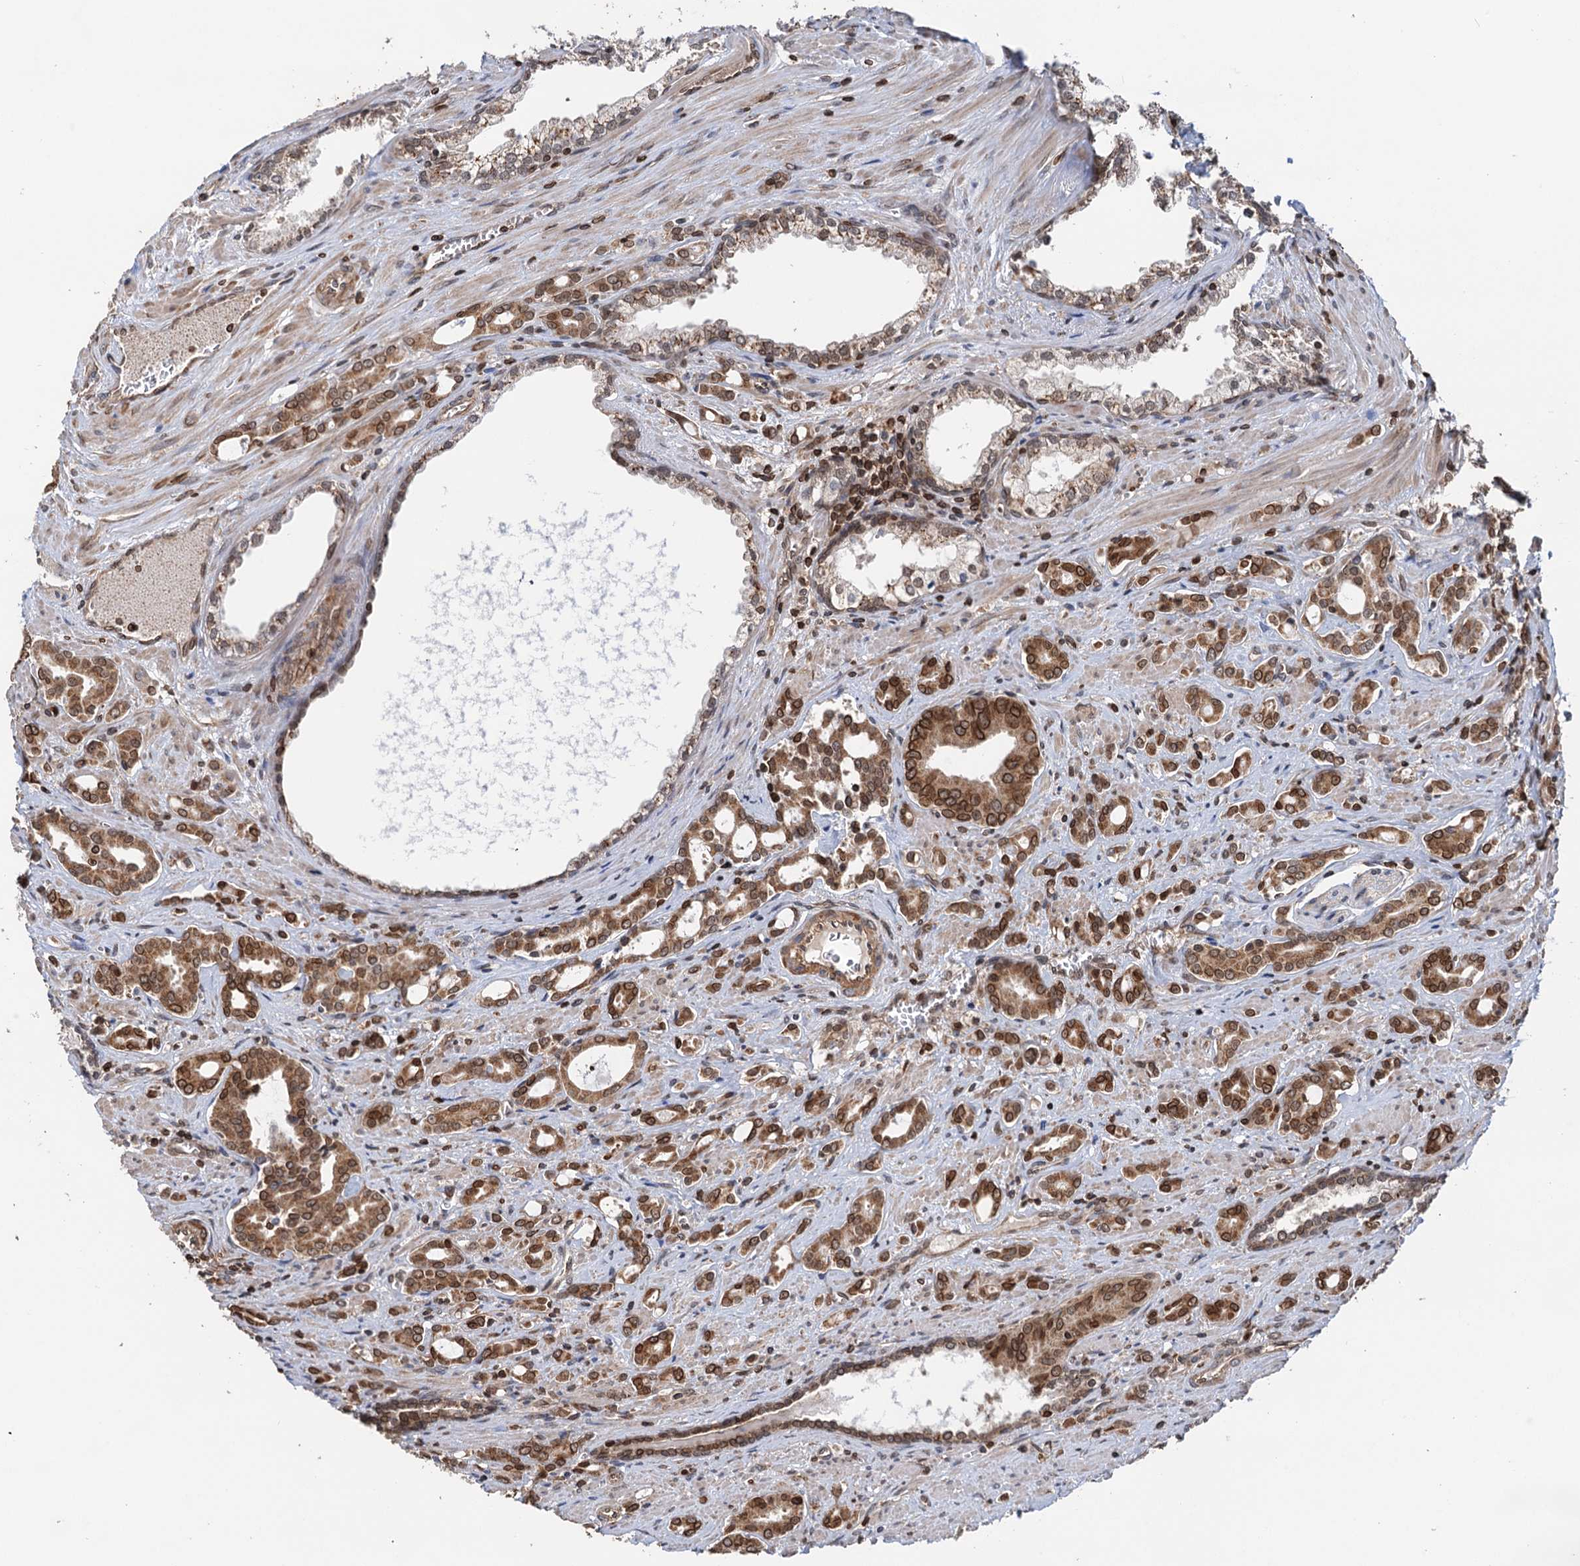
{"staining": {"intensity": "strong", "quantity": ">75%", "location": "cytoplasmic/membranous,nuclear"}, "tissue": "prostate cancer", "cell_type": "Tumor cells", "image_type": "cancer", "snomed": [{"axis": "morphology", "description": "Adenocarcinoma, High grade"}, {"axis": "topography", "description": "Prostate"}], "caption": "The micrograph exhibits immunohistochemical staining of prostate high-grade adenocarcinoma. There is strong cytoplasmic/membranous and nuclear staining is seen in about >75% of tumor cells. (DAB IHC, brown staining for protein, blue staining for nuclei).", "gene": "ZC3H13", "patient": {"sex": "male", "age": 72}}